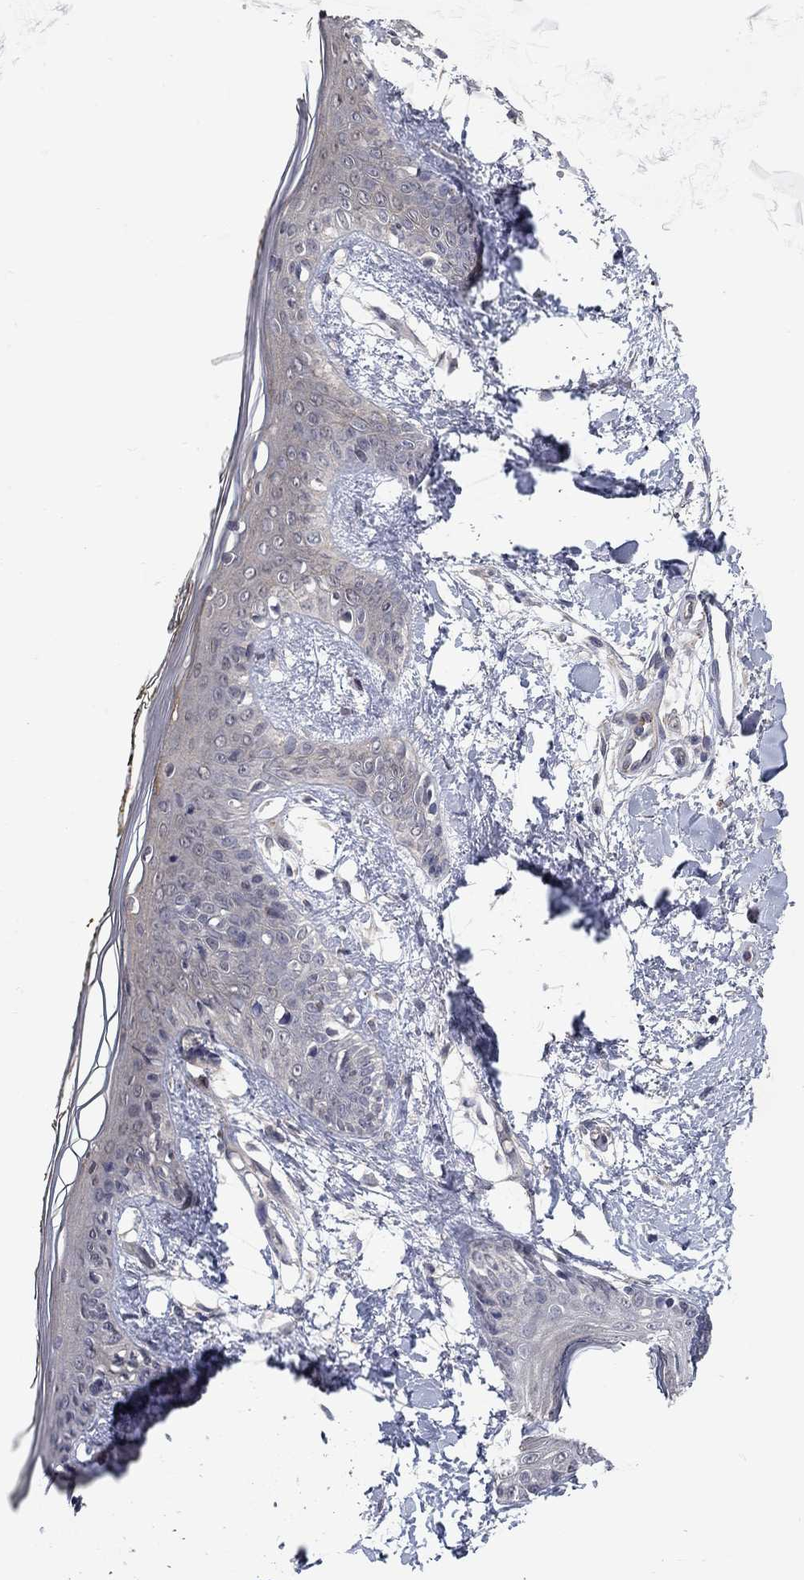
{"staining": {"intensity": "negative", "quantity": "none", "location": "none"}, "tissue": "skin", "cell_type": "Fibroblasts", "image_type": "normal", "snomed": [{"axis": "morphology", "description": "Normal tissue, NOS"}, {"axis": "topography", "description": "Skin"}], "caption": "Benign skin was stained to show a protein in brown. There is no significant positivity in fibroblasts. (IHC, brightfield microscopy, high magnification).", "gene": "WASF3", "patient": {"sex": "female", "age": 34}}